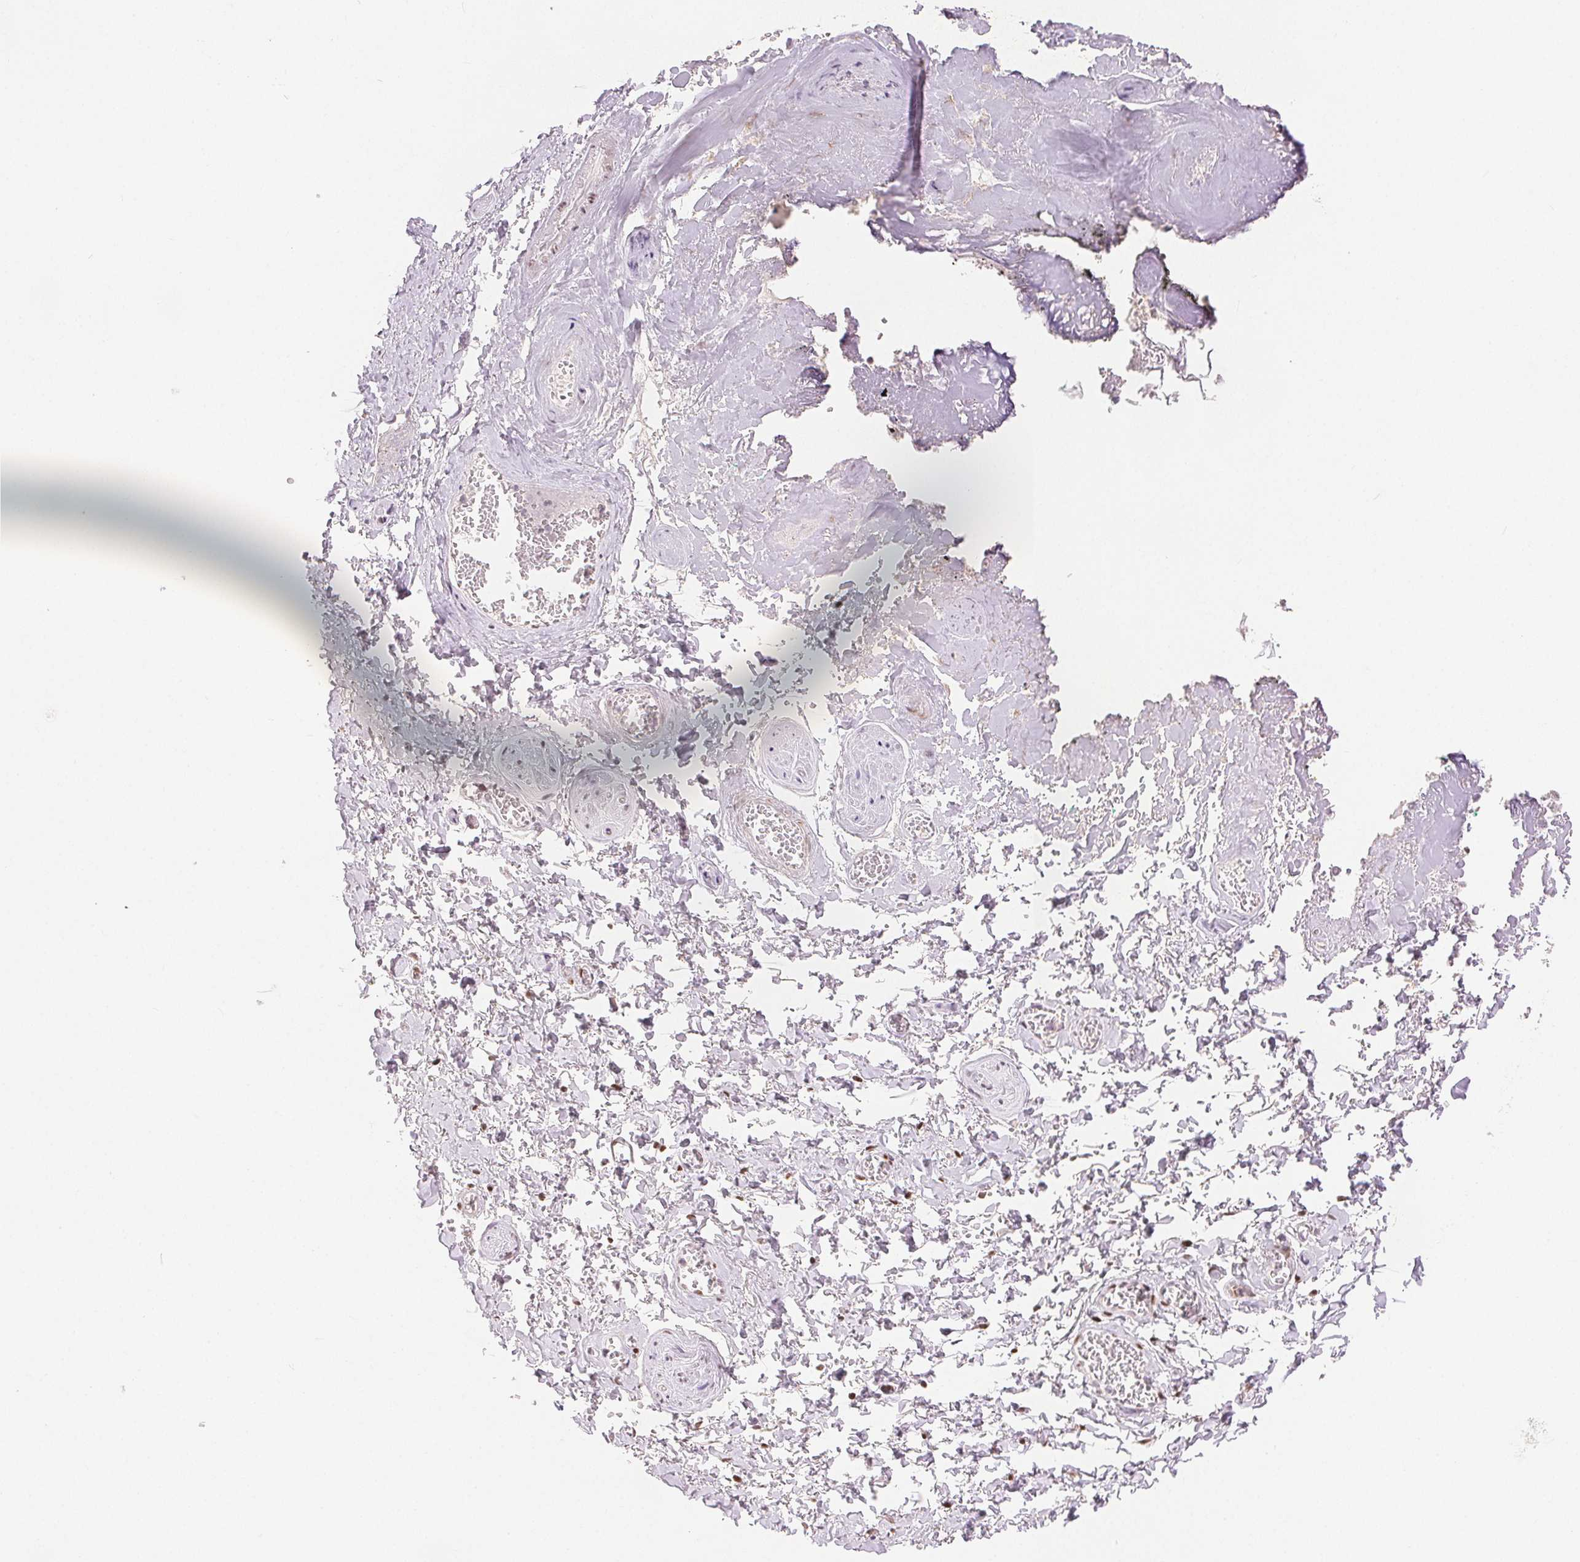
{"staining": {"intensity": "moderate", "quantity": ">75%", "location": "nuclear"}, "tissue": "adipose tissue", "cell_type": "Adipocytes", "image_type": "normal", "snomed": [{"axis": "morphology", "description": "Normal tissue, NOS"}, {"axis": "topography", "description": "Vulva"}, {"axis": "topography", "description": "Peripheral nerve tissue"}], "caption": "A brown stain shows moderate nuclear positivity of a protein in adipocytes of benign human adipose tissue. (IHC, brightfield microscopy, high magnification).", "gene": "ZNF703", "patient": {"sex": "female", "age": 66}}